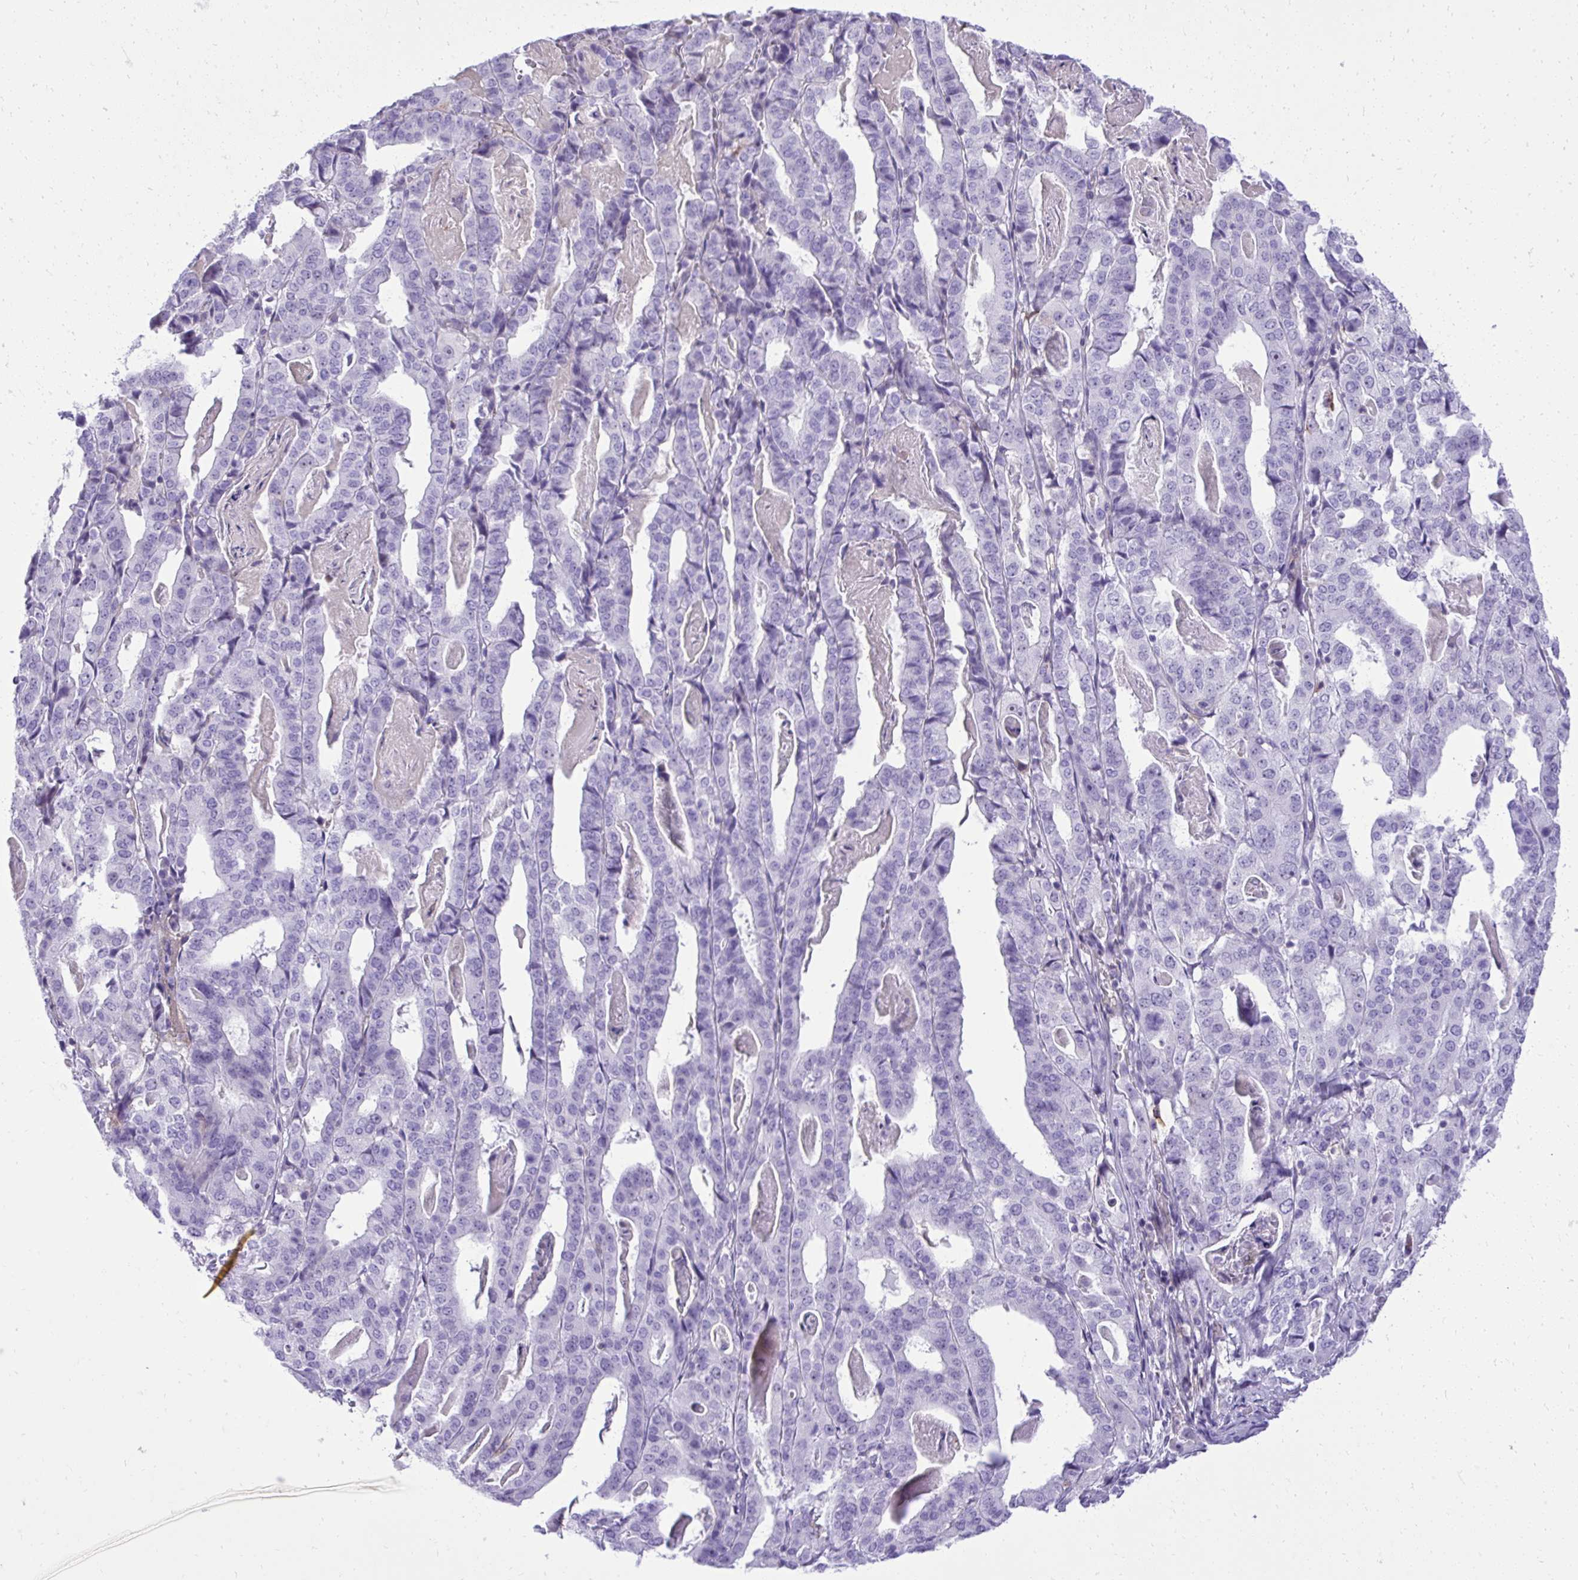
{"staining": {"intensity": "negative", "quantity": "none", "location": "none"}, "tissue": "stomach cancer", "cell_type": "Tumor cells", "image_type": "cancer", "snomed": [{"axis": "morphology", "description": "Adenocarcinoma, NOS"}, {"axis": "topography", "description": "Stomach"}], "caption": "Immunohistochemistry (IHC) of stomach adenocarcinoma reveals no expression in tumor cells.", "gene": "PITPNM3", "patient": {"sex": "male", "age": 48}}